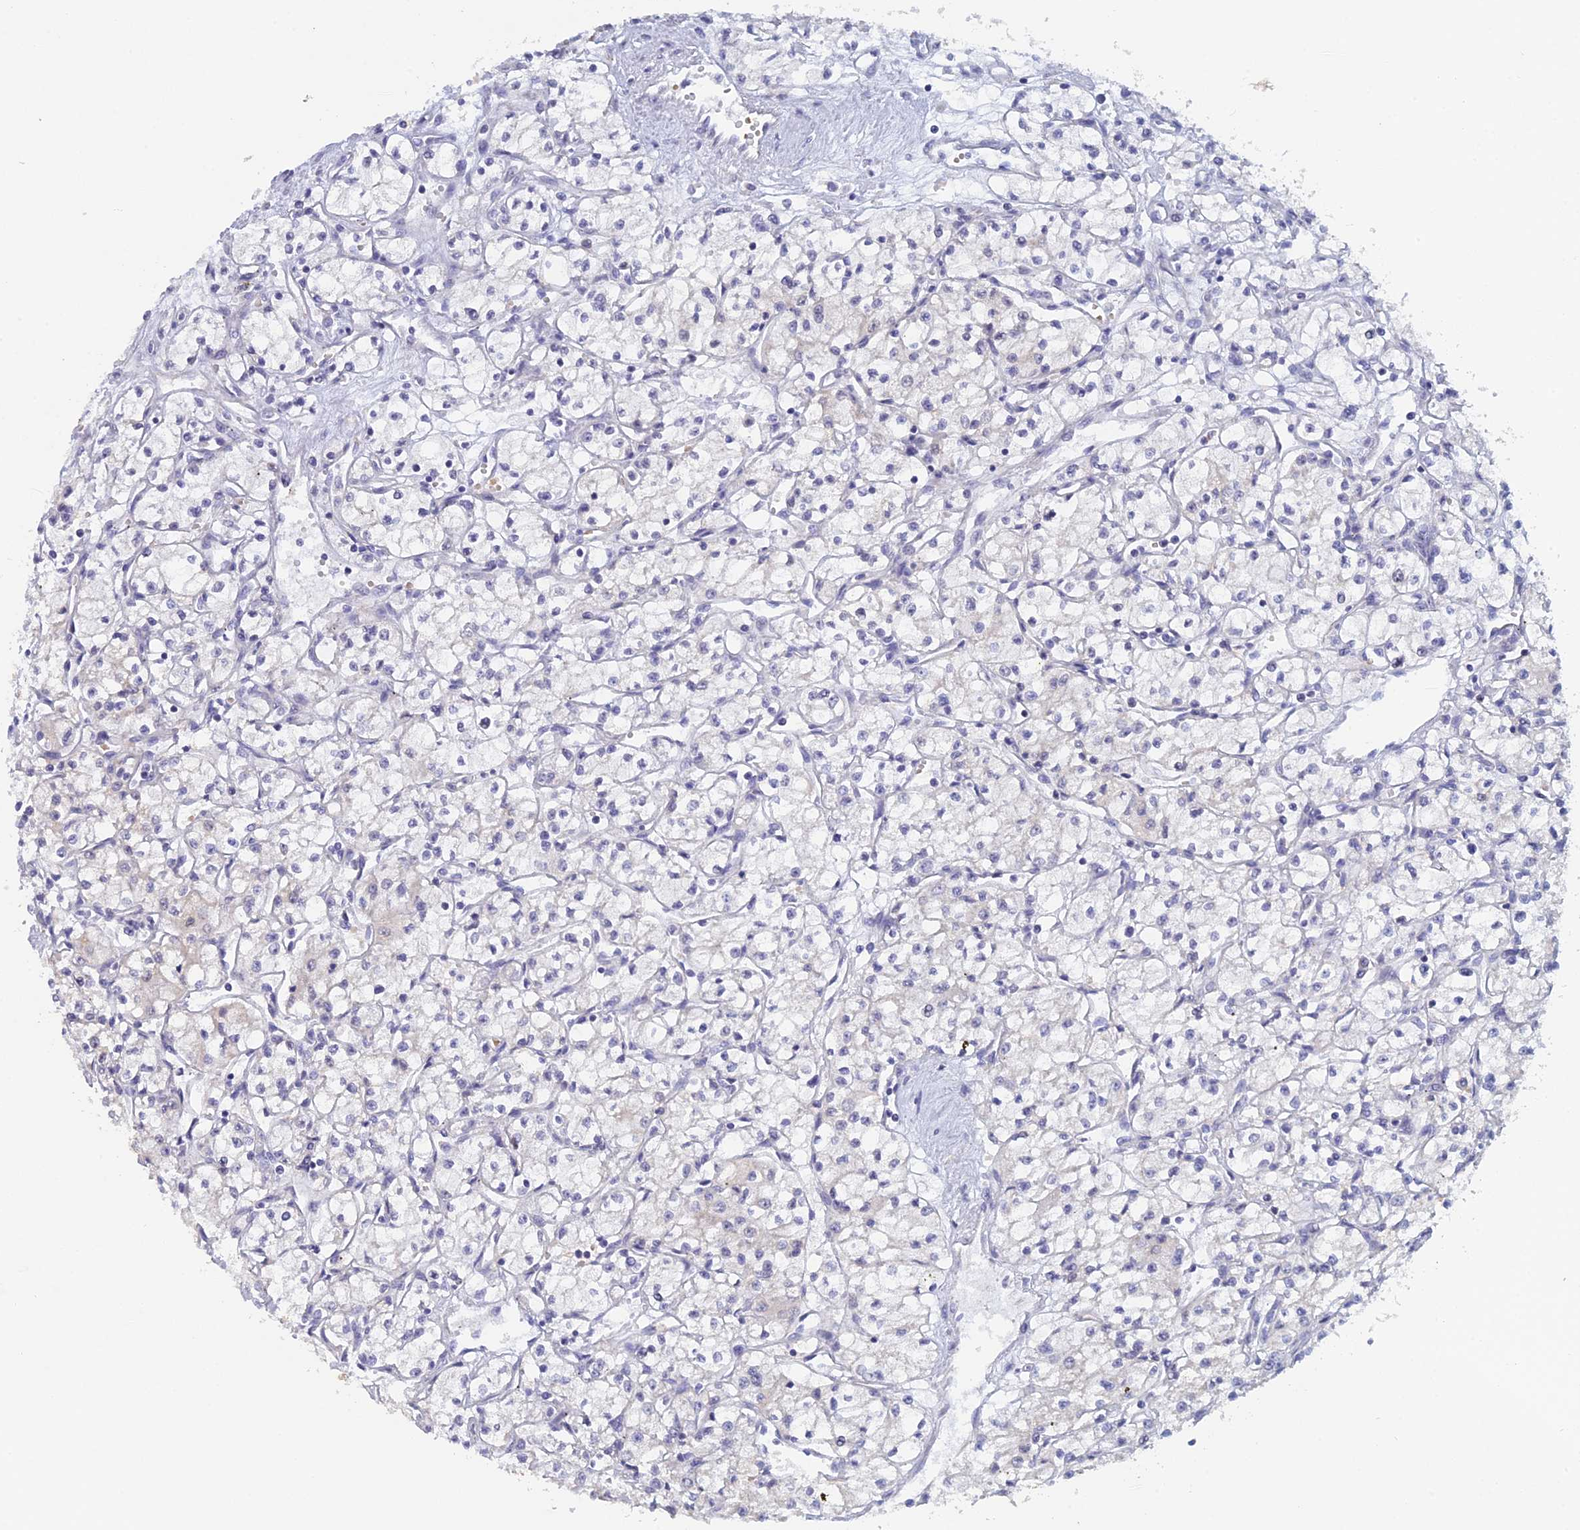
{"staining": {"intensity": "negative", "quantity": "none", "location": "none"}, "tissue": "renal cancer", "cell_type": "Tumor cells", "image_type": "cancer", "snomed": [{"axis": "morphology", "description": "Adenocarcinoma, NOS"}, {"axis": "topography", "description": "Kidney"}], "caption": "DAB (3,3'-diaminobenzidine) immunohistochemical staining of human renal cancer (adenocarcinoma) demonstrates no significant expression in tumor cells. The staining was performed using DAB (3,3'-diaminobenzidine) to visualize the protein expression in brown, while the nuclei were stained in blue with hematoxylin (Magnification: 20x).", "gene": "GIPC1", "patient": {"sex": "male", "age": 59}}